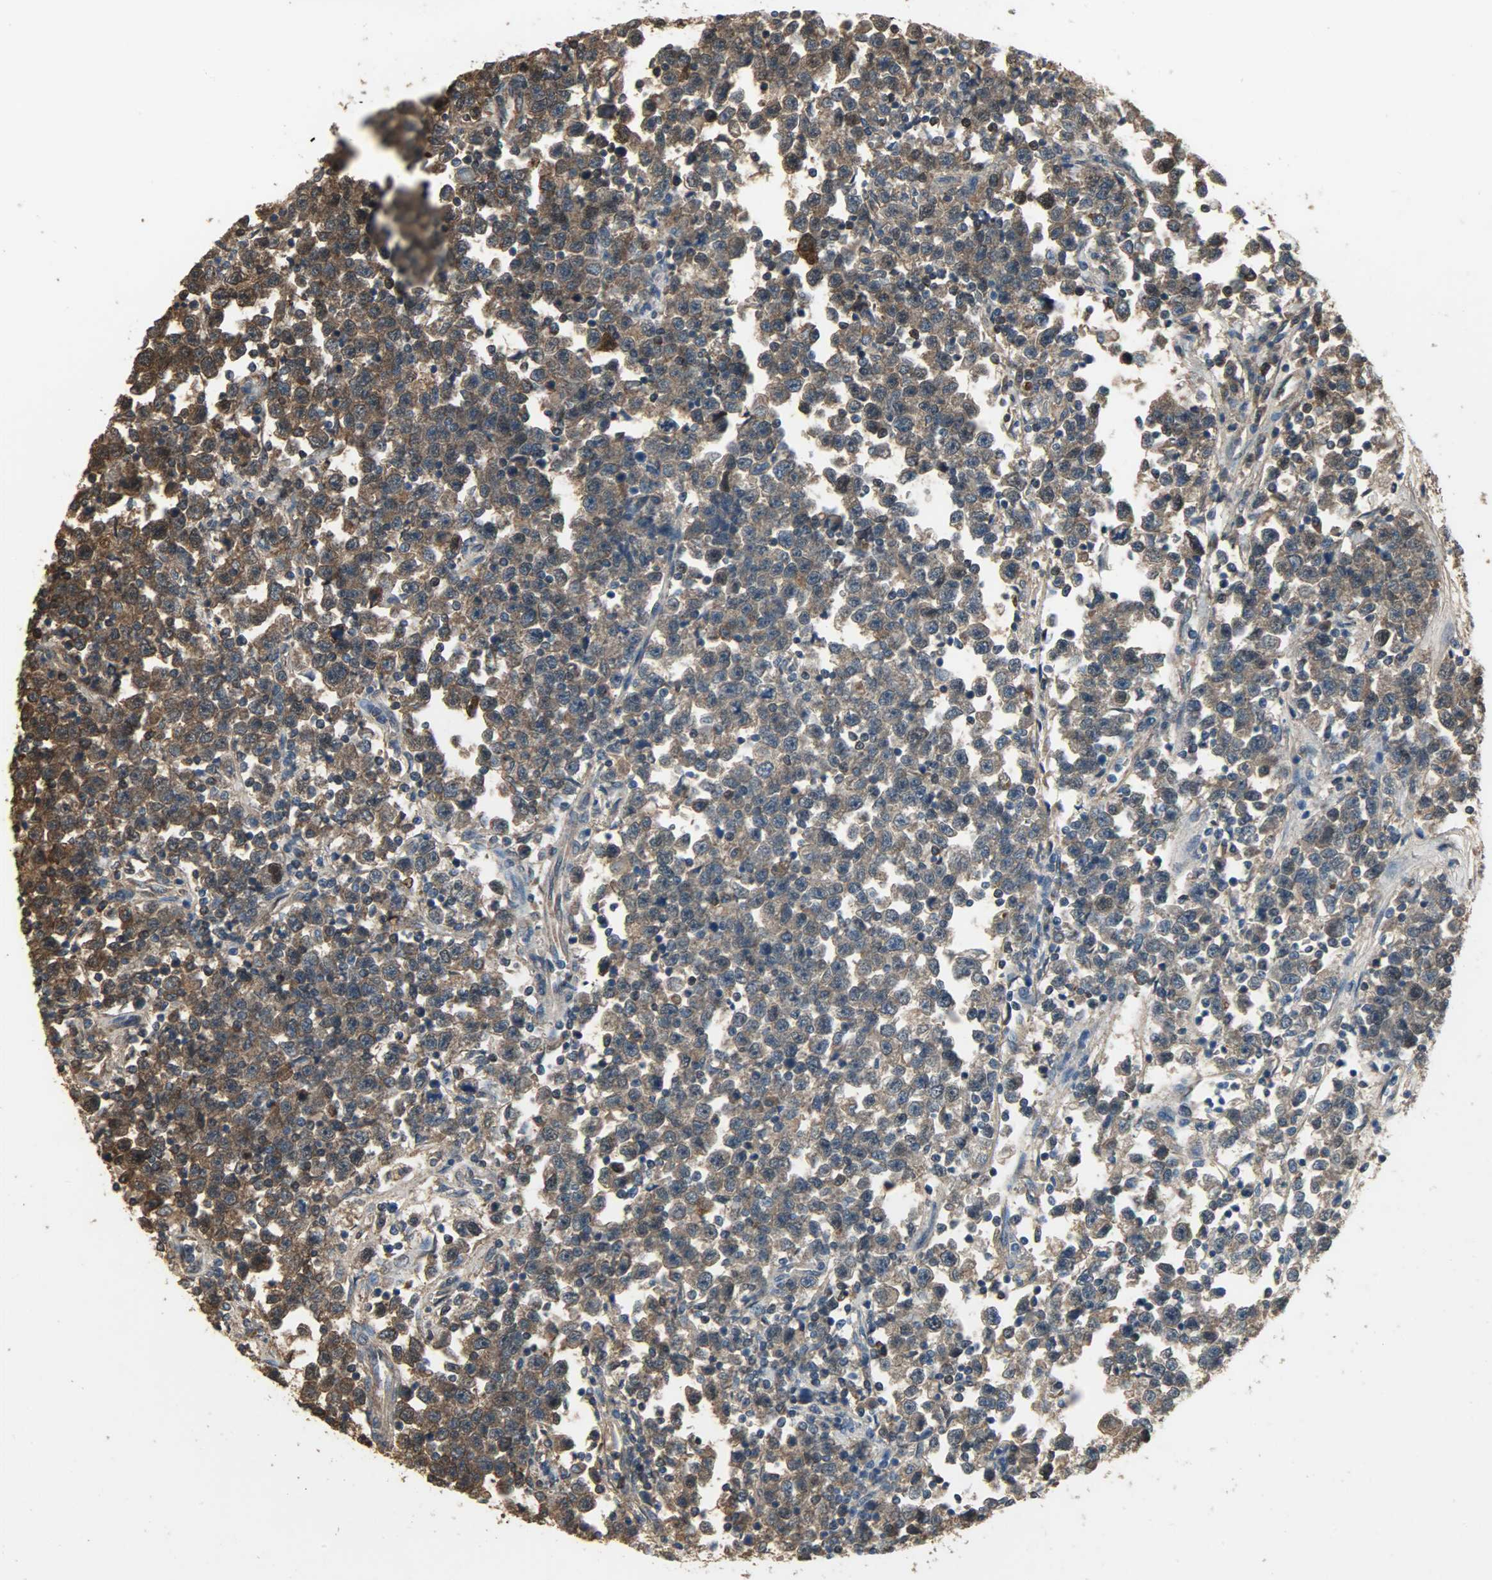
{"staining": {"intensity": "moderate", "quantity": ">75%", "location": "cytoplasmic/membranous"}, "tissue": "testis cancer", "cell_type": "Tumor cells", "image_type": "cancer", "snomed": [{"axis": "morphology", "description": "Seminoma, NOS"}, {"axis": "topography", "description": "Testis"}], "caption": "Protein analysis of seminoma (testis) tissue exhibits moderate cytoplasmic/membranous positivity in approximately >75% of tumor cells. (brown staining indicates protein expression, while blue staining denotes nuclei).", "gene": "LDHB", "patient": {"sex": "male", "age": 43}}